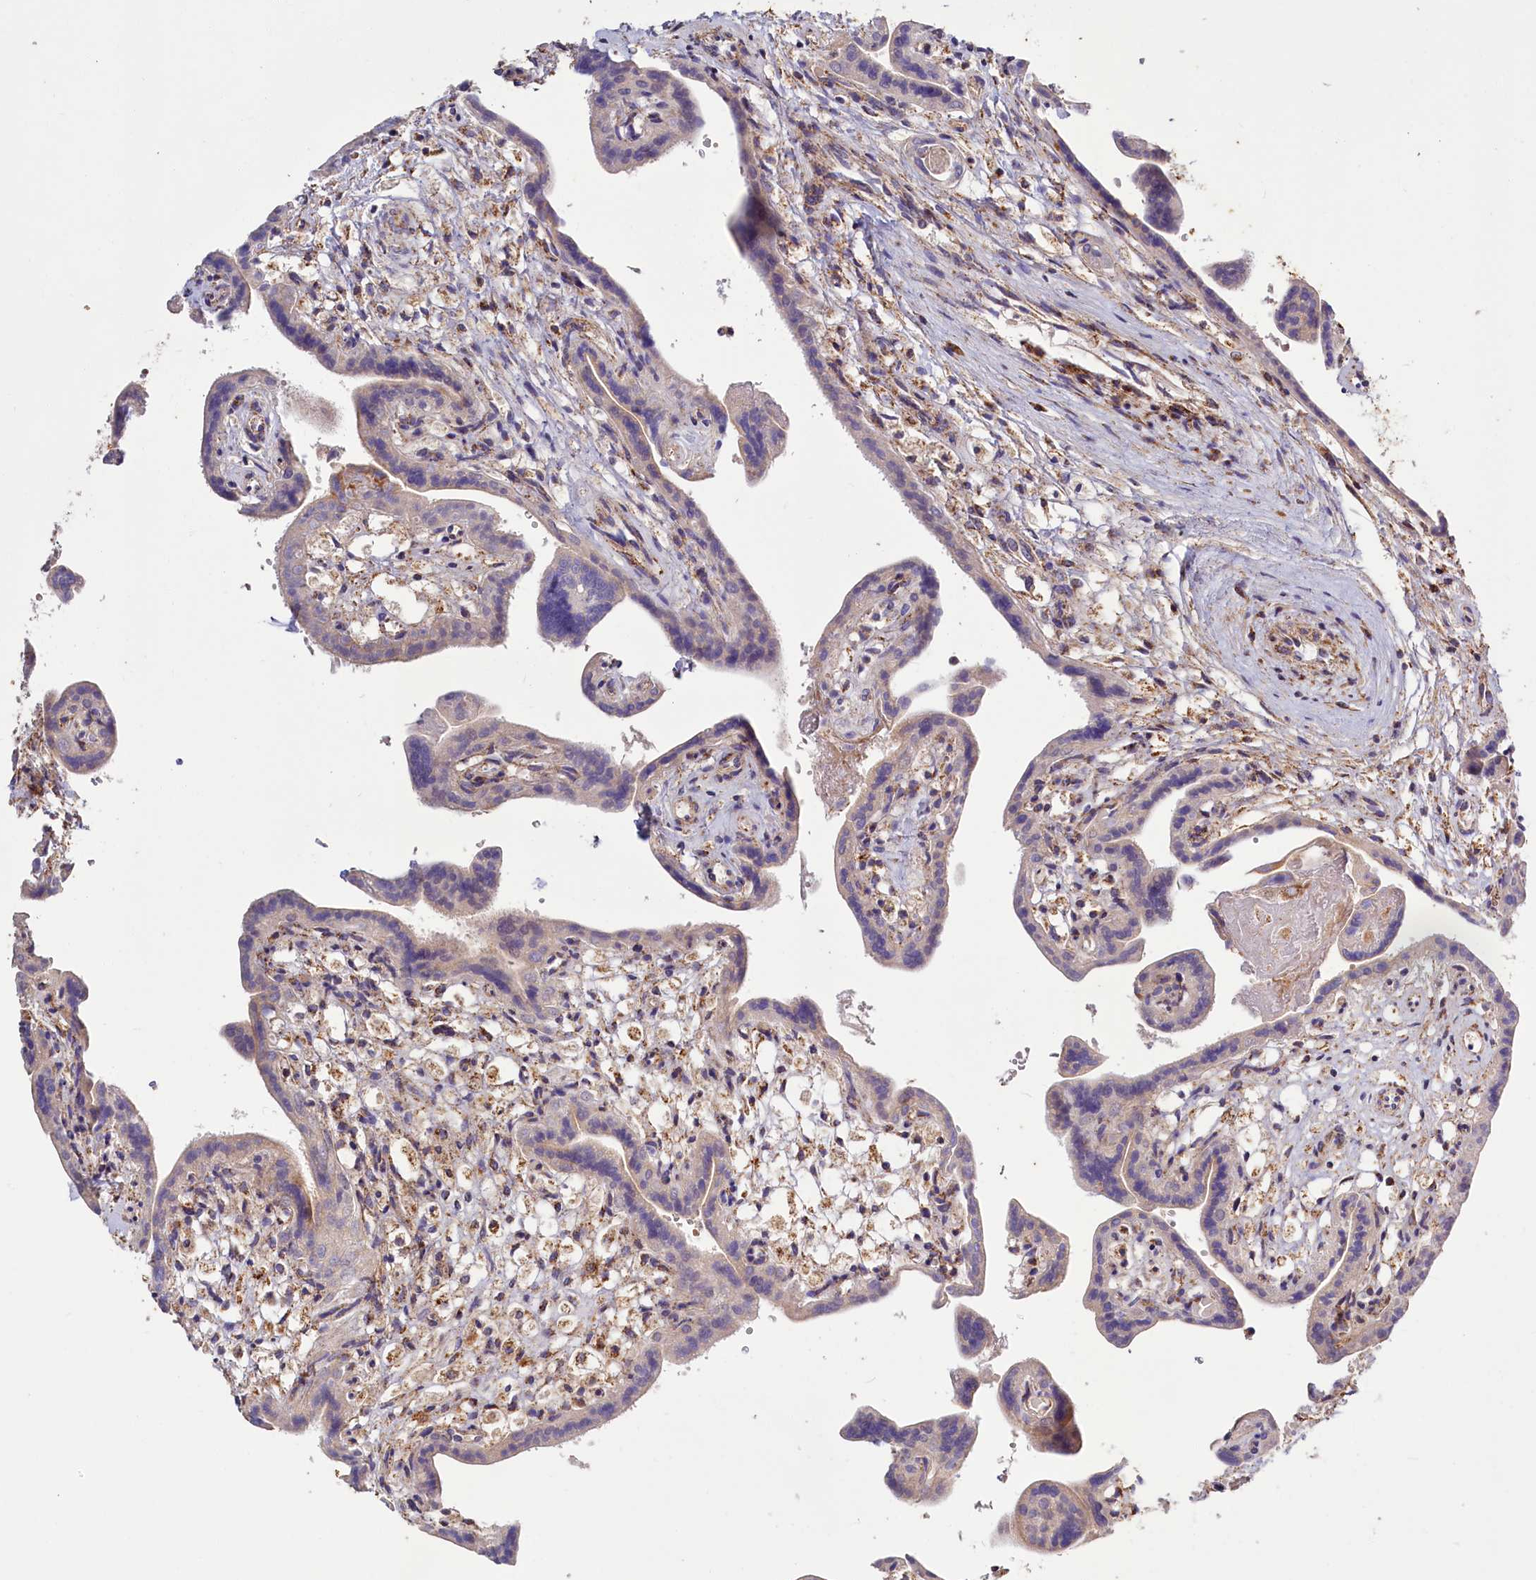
{"staining": {"intensity": "negative", "quantity": "none", "location": "none"}, "tissue": "placenta", "cell_type": "Trophoblastic cells", "image_type": "normal", "snomed": [{"axis": "morphology", "description": "Normal tissue, NOS"}, {"axis": "topography", "description": "Placenta"}], "caption": "IHC of normal human placenta demonstrates no expression in trophoblastic cells.", "gene": "DYNC2H1", "patient": {"sex": "female", "age": 37}}